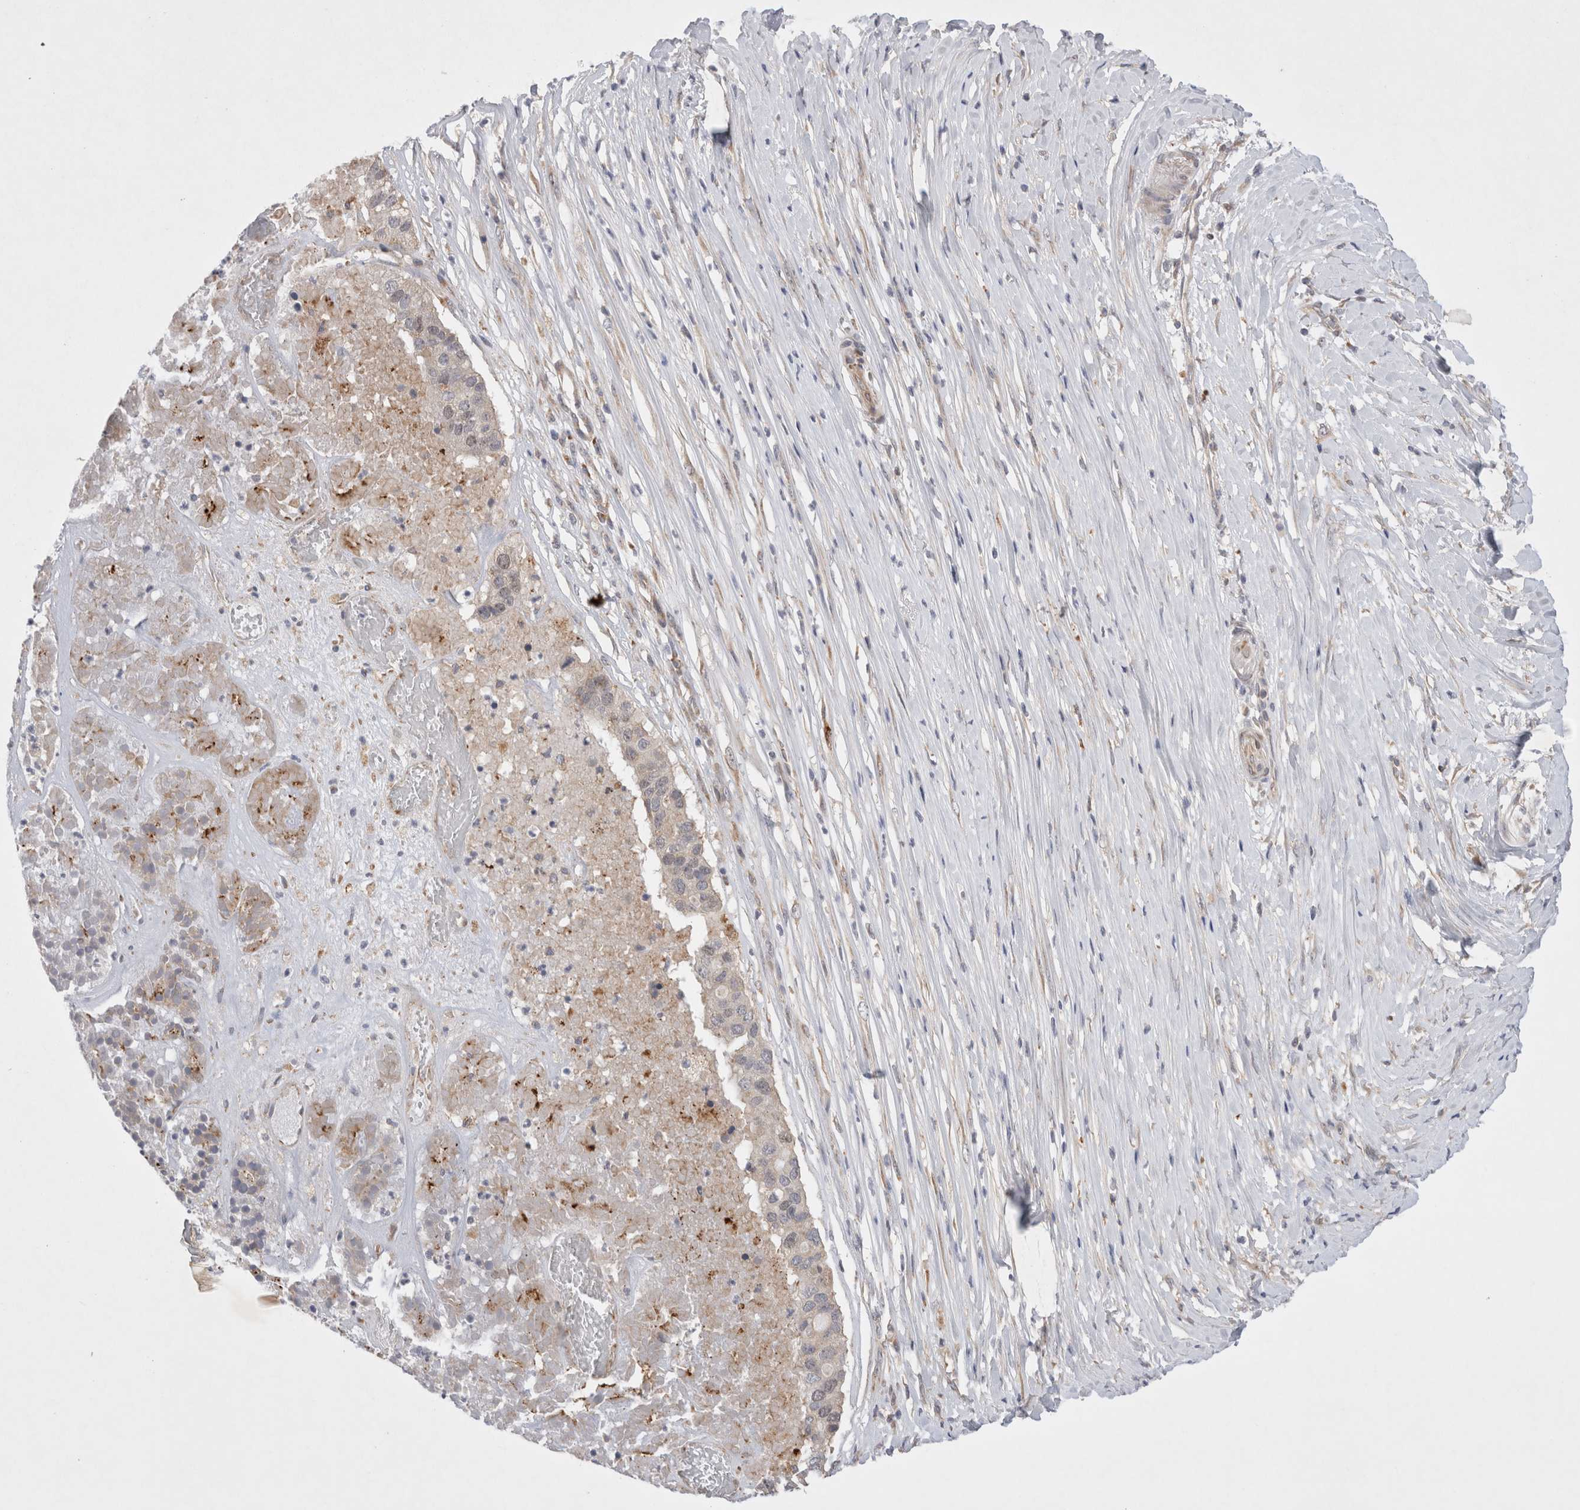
{"staining": {"intensity": "weak", "quantity": "25%-75%", "location": "cytoplasmic/membranous"}, "tissue": "pancreatic cancer", "cell_type": "Tumor cells", "image_type": "cancer", "snomed": [{"axis": "morphology", "description": "Adenocarcinoma, NOS"}, {"axis": "topography", "description": "Pancreas"}], "caption": "This histopathology image exhibits pancreatic adenocarcinoma stained with immunohistochemistry to label a protein in brown. The cytoplasmic/membranous of tumor cells show weak positivity for the protein. Nuclei are counter-stained blue.", "gene": "NPC1", "patient": {"sex": "male", "age": 50}}